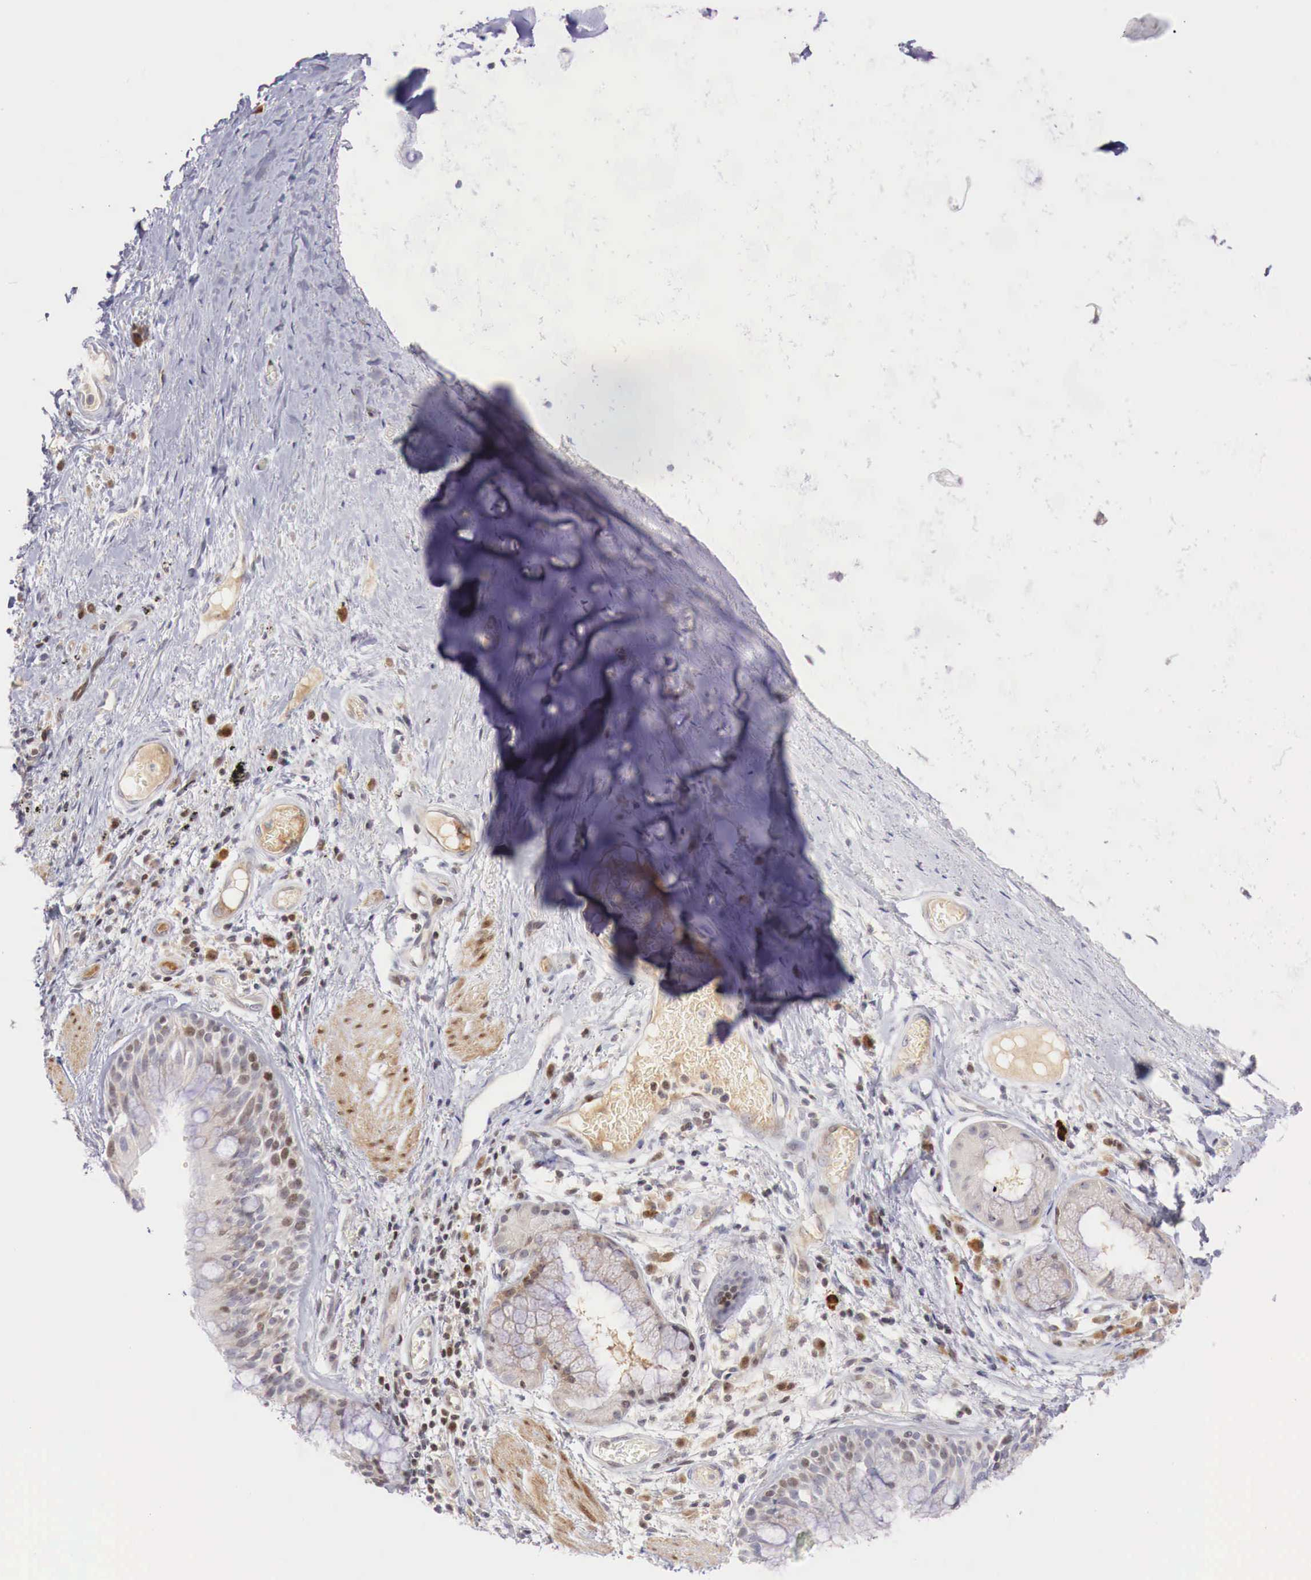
{"staining": {"intensity": "moderate", "quantity": "25%-75%", "location": "nuclear"}, "tissue": "bronchus", "cell_type": "Respiratory epithelial cells", "image_type": "normal", "snomed": [{"axis": "morphology", "description": "Normal tissue, NOS"}, {"axis": "topography", "description": "Bronchus"}, {"axis": "topography", "description": "Lung"}], "caption": "A photomicrograph of bronchus stained for a protein shows moderate nuclear brown staining in respiratory epithelial cells. (DAB IHC with brightfield microscopy, high magnification).", "gene": "CLCN5", "patient": {"sex": "female", "age": 57}}